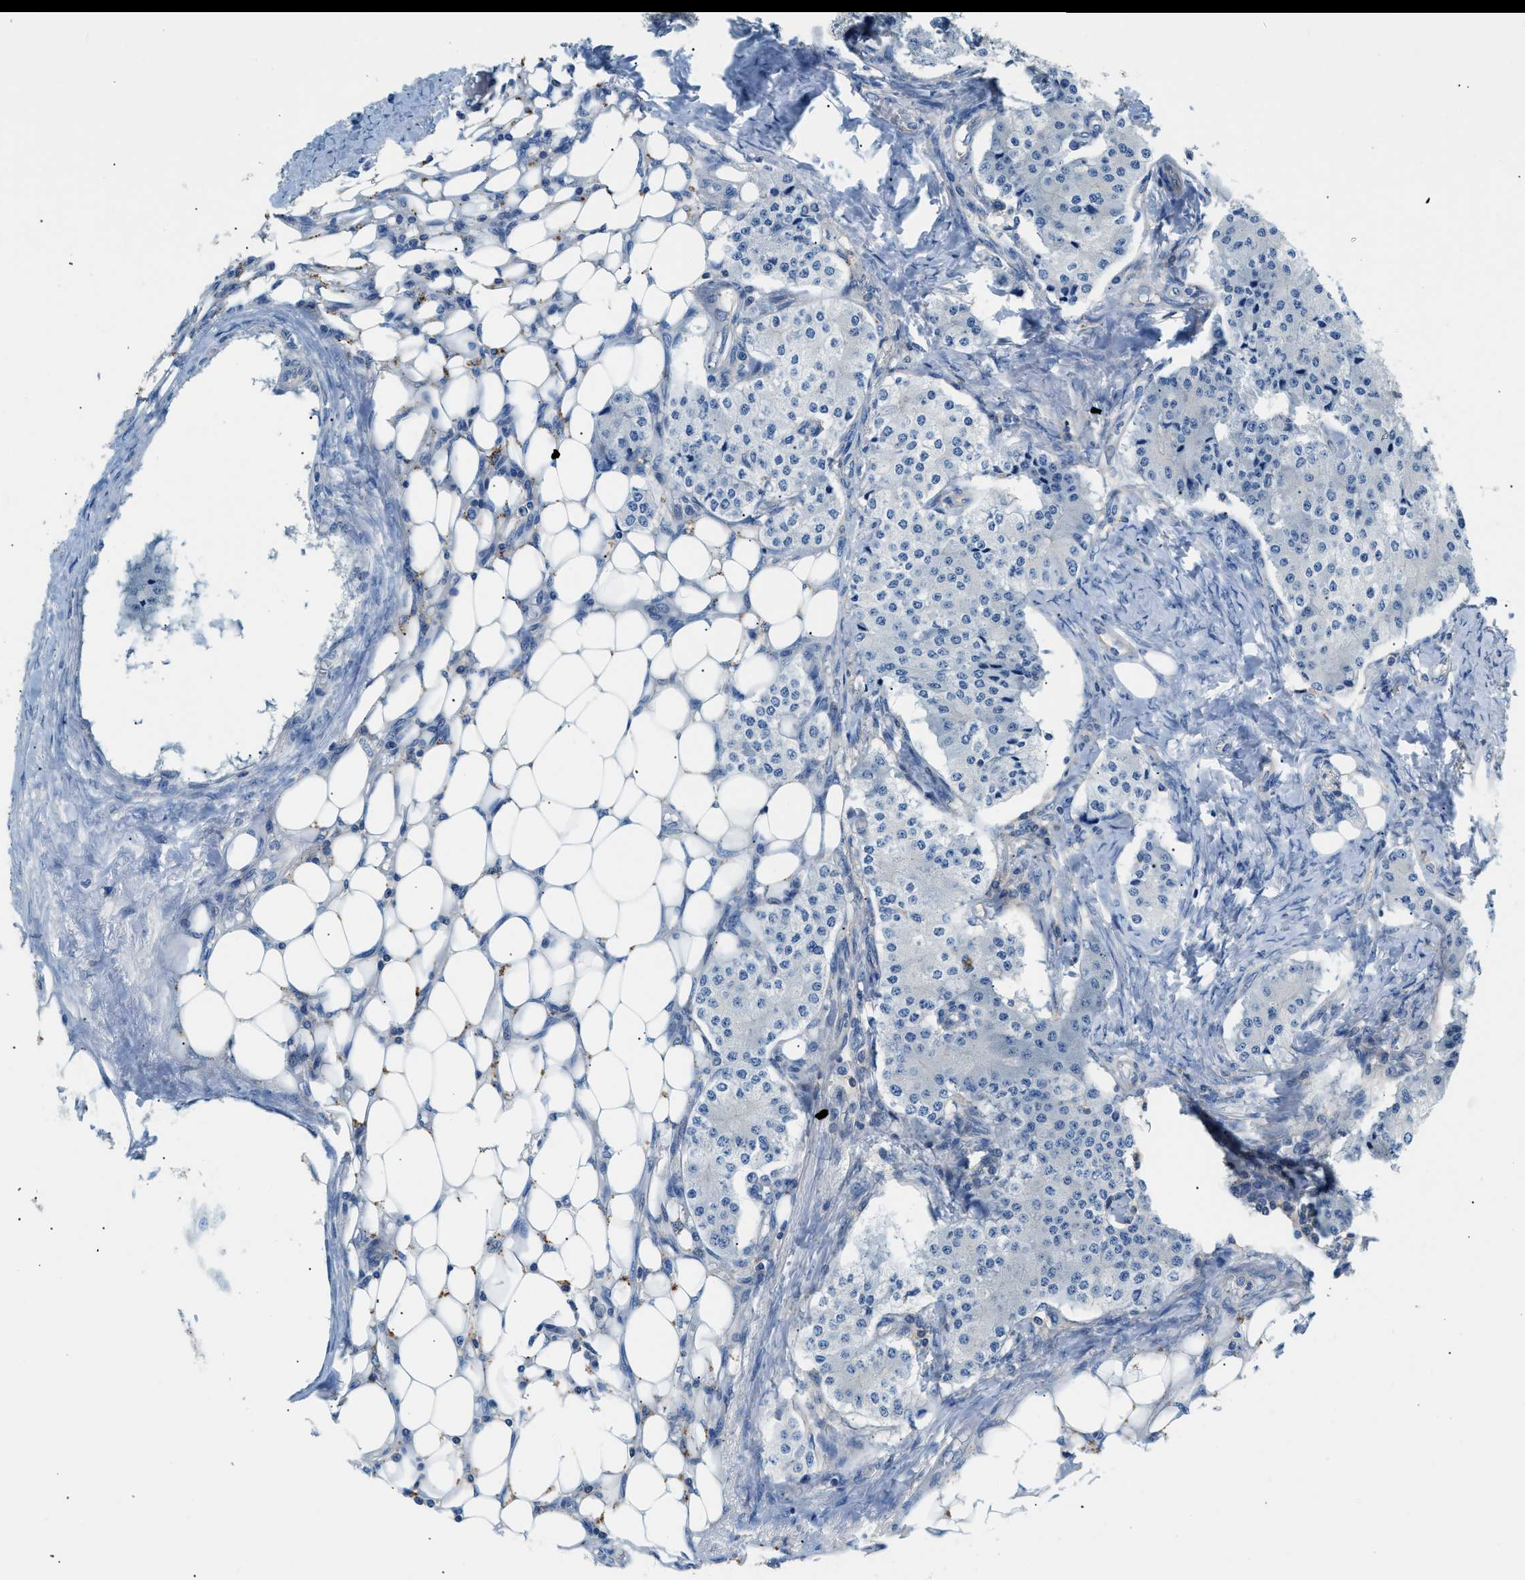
{"staining": {"intensity": "negative", "quantity": "none", "location": "none"}, "tissue": "carcinoid", "cell_type": "Tumor cells", "image_type": "cancer", "snomed": [{"axis": "morphology", "description": "Carcinoid, malignant, NOS"}, {"axis": "topography", "description": "Colon"}], "caption": "Immunohistochemistry photomicrograph of malignant carcinoid stained for a protein (brown), which demonstrates no positivity in tumor cells.", "gene": "ORAI1", "patient": {"sex": "female", "age": 52}}